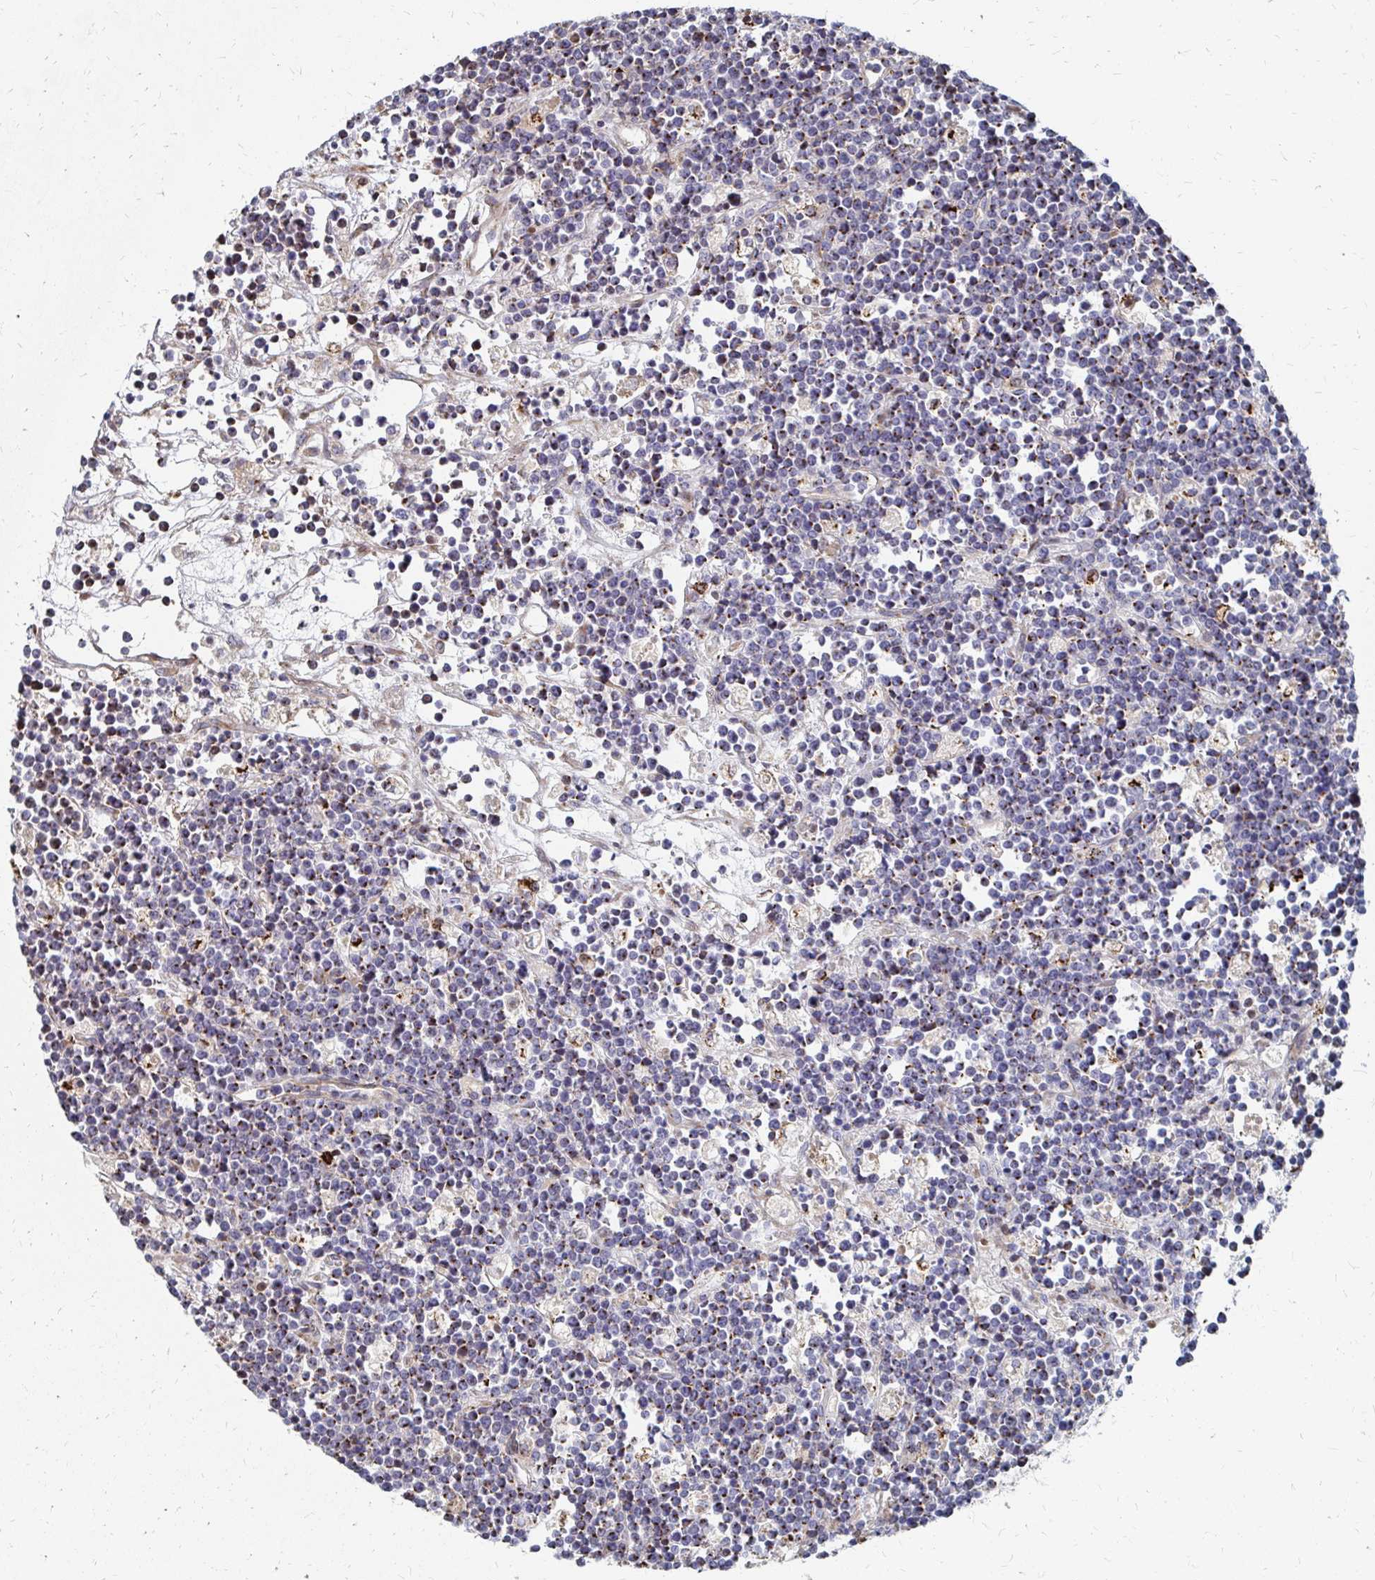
{"staining": {"intensity": "moderate", "quantity": "25%-75%", "location": "cytoplasmic/membranous"}, "tissue": "lymphoma", "cell_type": "Tumor cells", "image_type": "cancer", "snomed": [{"axis": "morphology", "description": "Malignant lymphoma, non-Hodgkin's type, High grade"}, {"axis": "topography", "description": "Ovary"}], "caption": "A medium amount of moderate cytoplasmic/membranous expression is seen in about 25%-75% of tumor cells in high-grade malignant lymphoma, non-Hodgkin's type tissue.", "gene": "MAN1A1", "patient": {"sex": "female", "age": 56}}